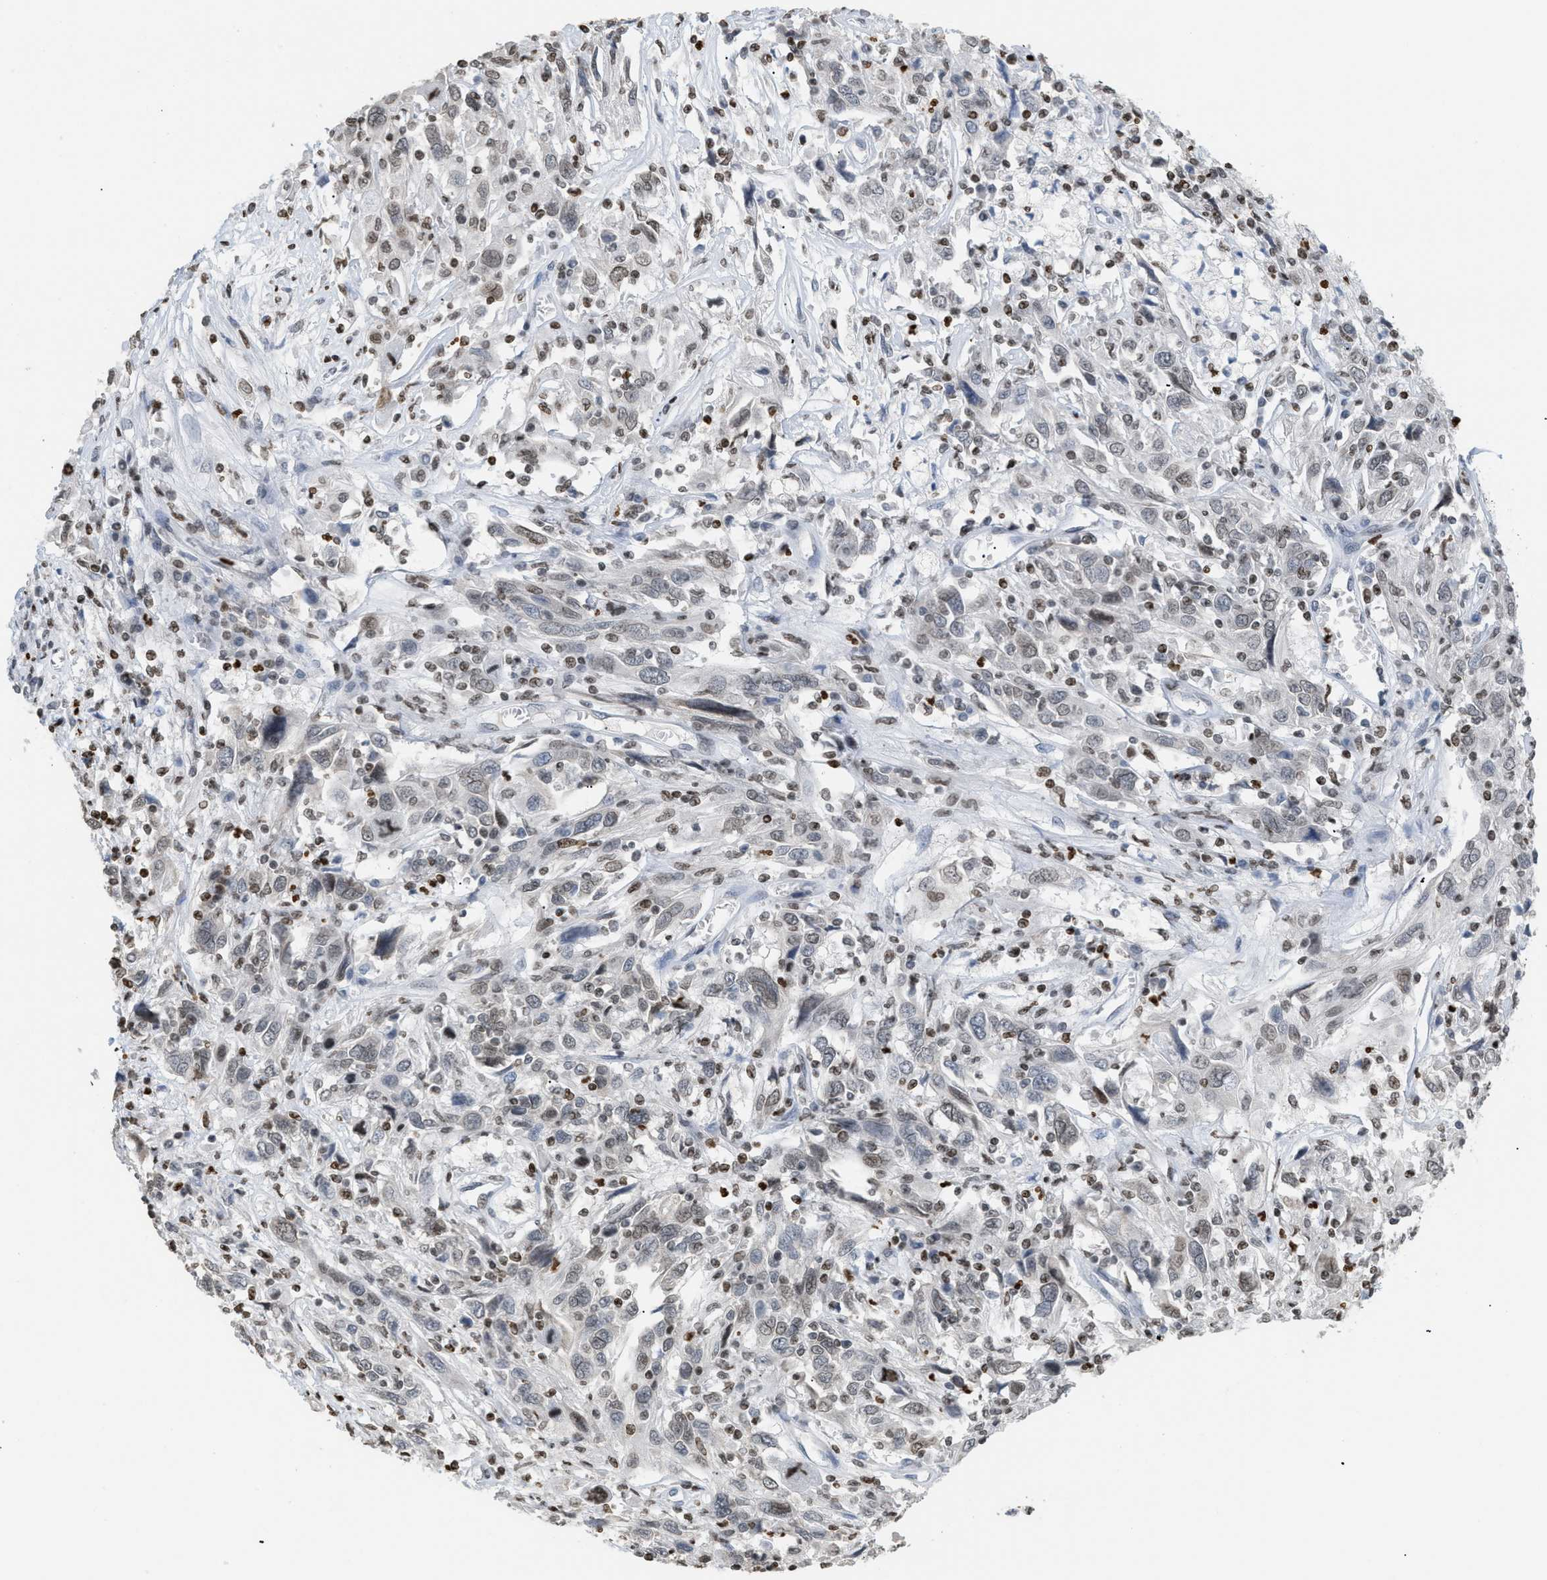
{"staining": {"intensity": "weak", "quantity": ">75%", "location": "nuclear"}, "tissue": "cervical cancer", "cell_type": "Tumor cells", "image_type": "cancer", "snomed": [{"axis": "morphology", "description": "Squamous cell carcinoma, NOS"}, {"axis": "topography", "description": "Cervix"}], "caption": "Immunohistochemistry (IHC) of cervical squamous cell carcinoma exhibits low levels of weak nuclear expression in approximately >75% of tumor cells.", "gene": "HMGN2", "patient": {"sex": "female", "age": 46}}